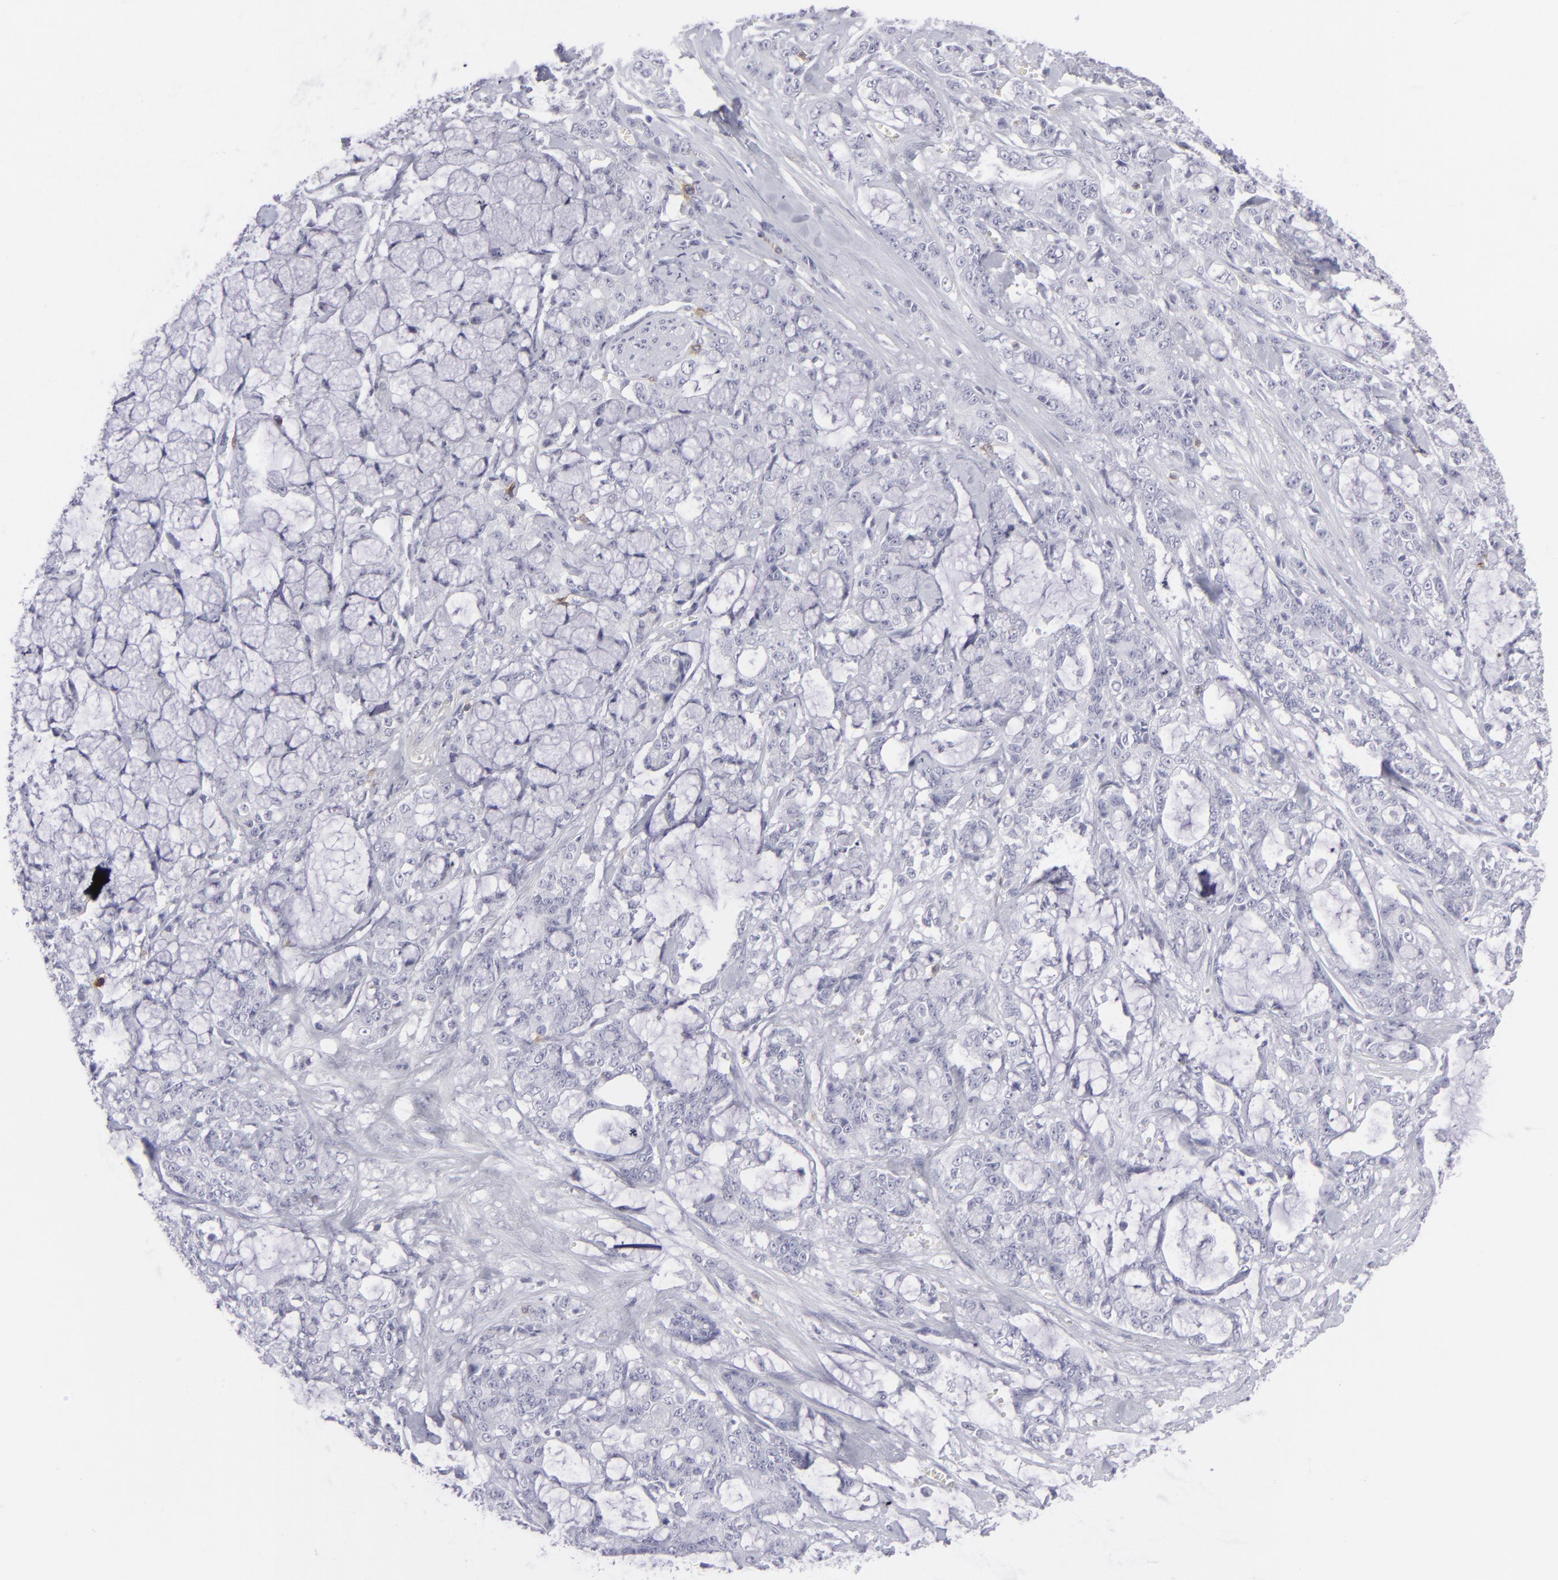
{"staining": {"intensity": "negative", "quantity": "none", "location": "none"}, "tissue": "pancreatic cancer", "cell_type": "Tumor cells", "image_type": "cancer", "snomed": [{"axis": "morphology", "description": "Adenocarcinoma, NOS"}, {"axis": "topography", "description": "Pancreas"}], "caption": "The IHC image has no significant positivity in tumor cells of pancreatic cancer tissue.", "gene": "CD7", "patient": {"sex": "female", "age": 73}}